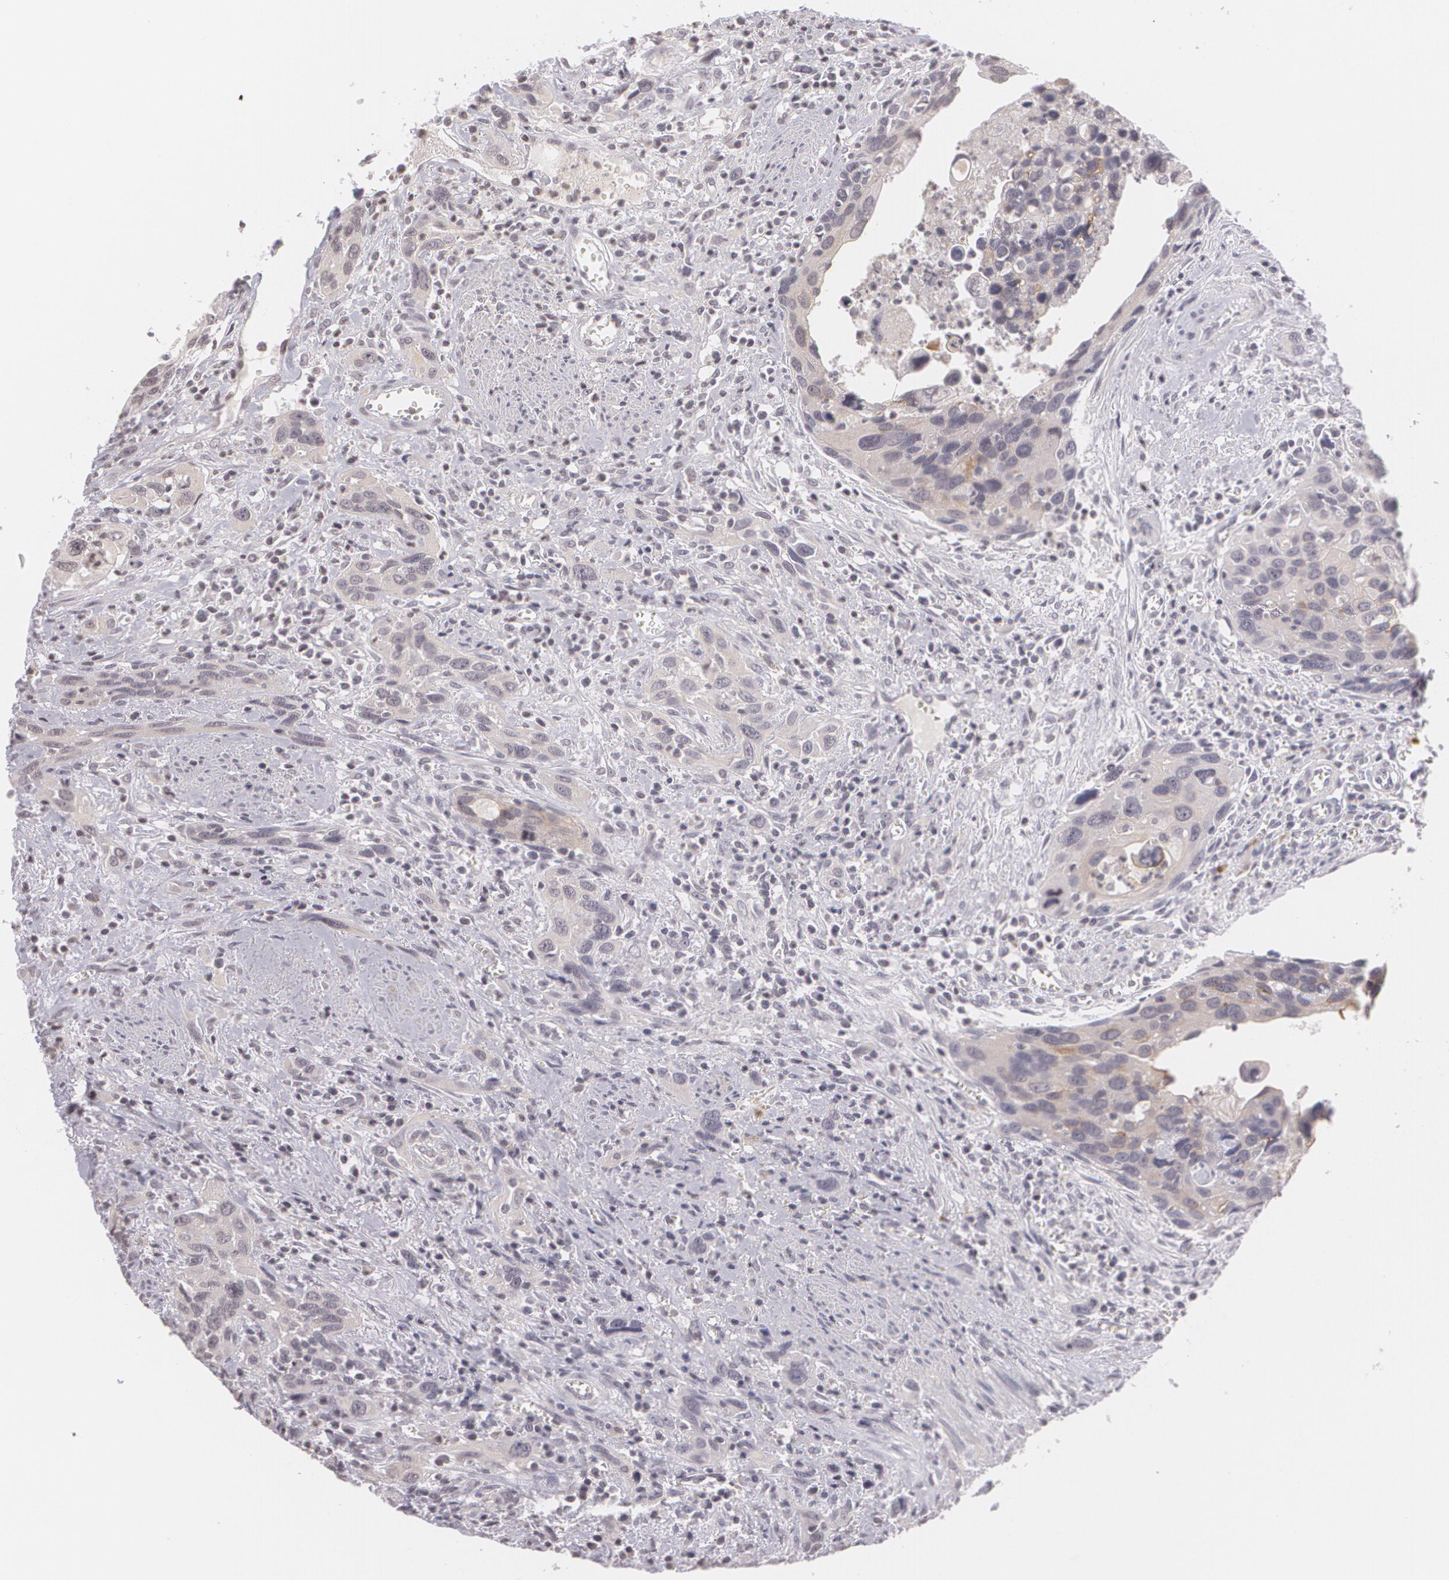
{"staining": {"intensity": "weak", "quantity": "<25%", "location": "cytoplasmic/membranous"}, "tissue": "urothelial cancer", "cell_type": "Tumor cells", "image_type": "cancer", "snomed": [{"axis": "morphology", "description": "Urothelial carcinoma, High grade"}, {"axis": "topography", "description": "Urinary bladder"}], "caption": "This is an immunohistochemistry photomicrograph of human high-grade urothelial carcinoma. There is no positivity in tumor cells.", "gene": "MUC1", "patient": {"sex": "male", "age": 71}}